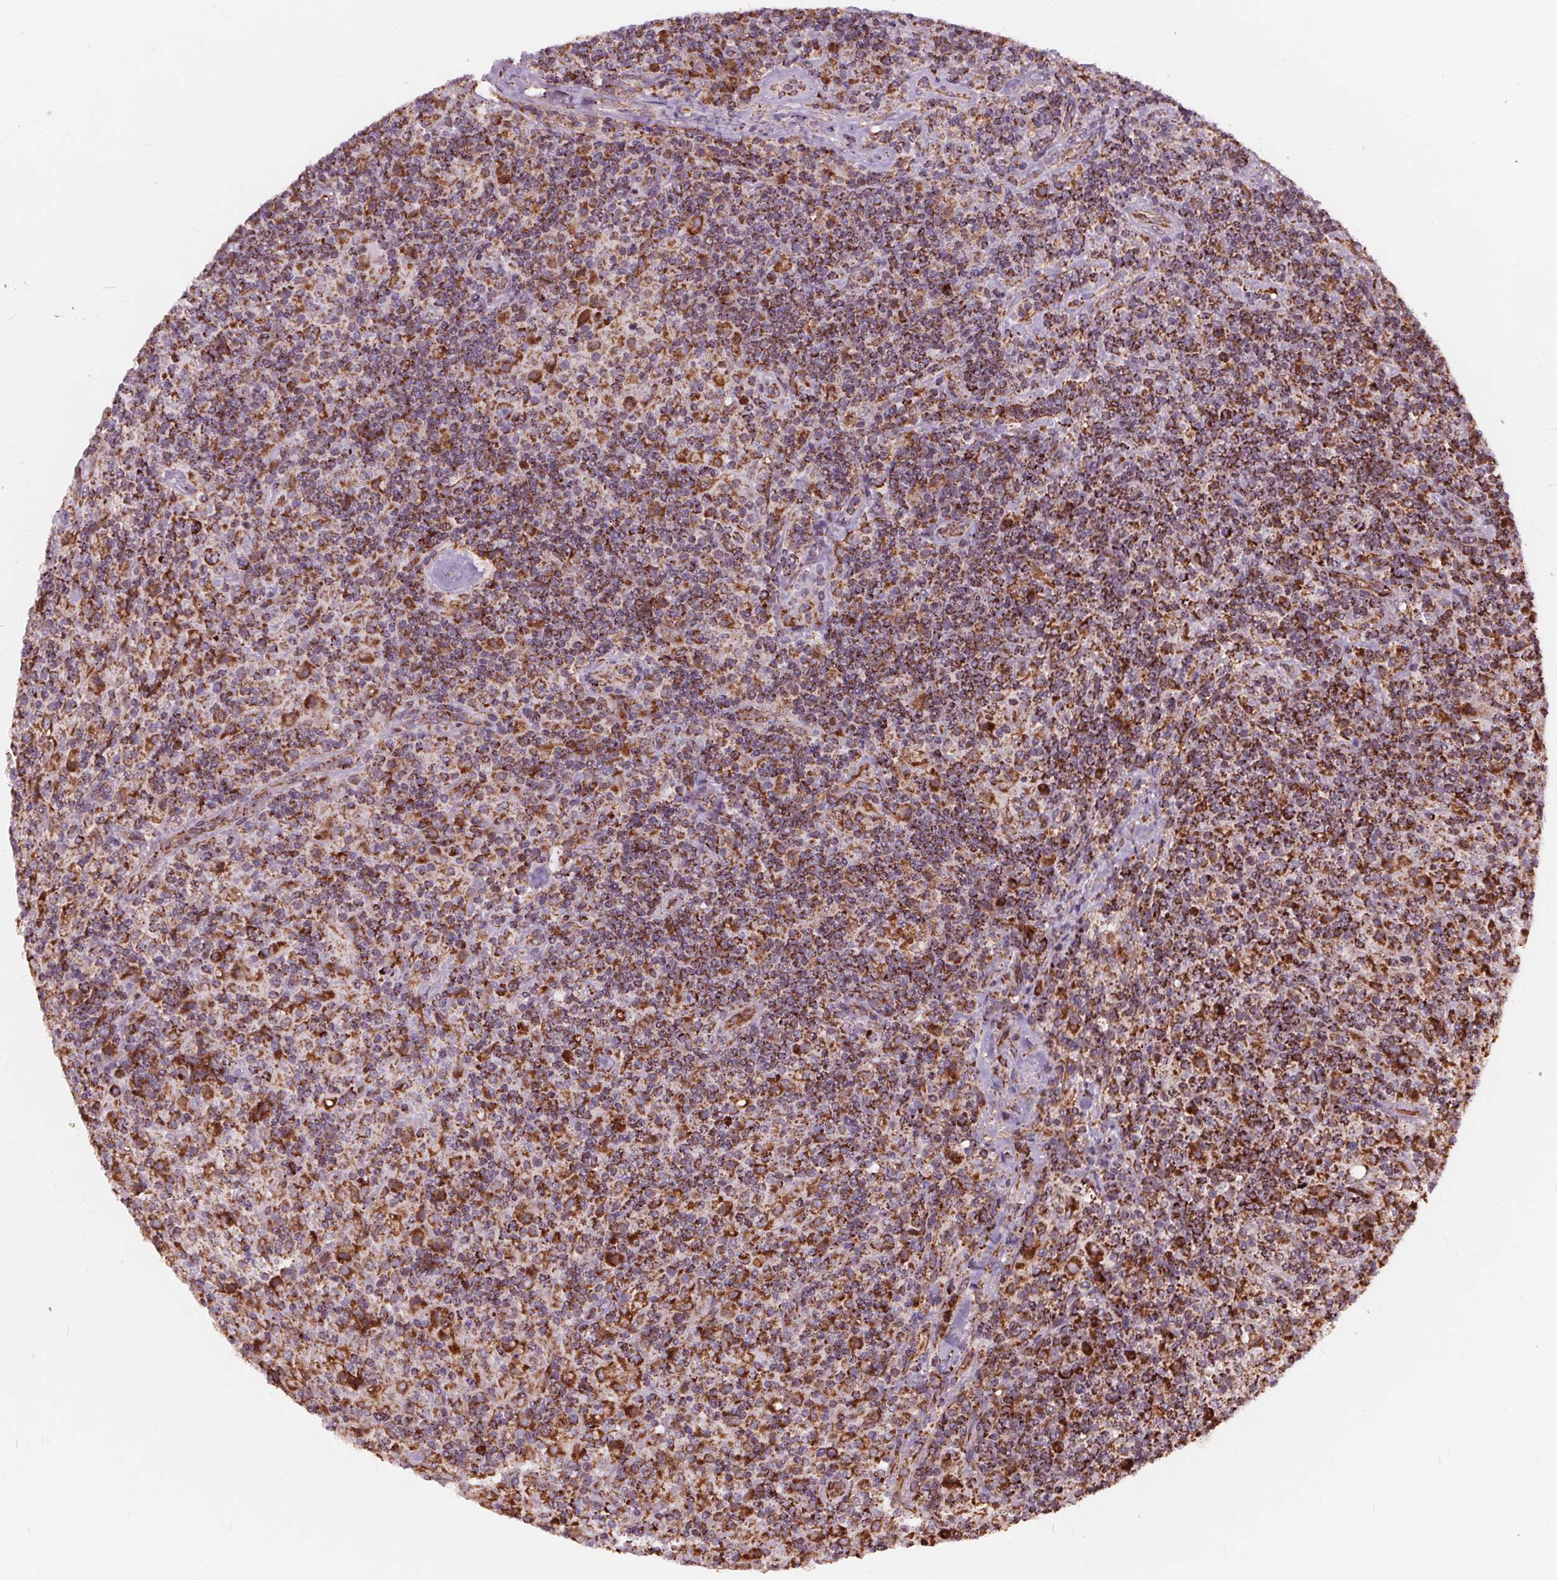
{"staining": {"intensity": "strong", "quantity": ">75%", "location": "cytoplasmic/membranous"}, "tissue": "lymphoma", "cell_type": "Tumor cells", "image_type": "cancer", "snomed": [{"axis": "morphology", "description": "Hodgkin's disease, NOS"}, {"axis": "topography", "description": "Lymph node"}], "caption": "Human lymphoma stained with a brown dye exhibits strong cytoplasmic/membranous positive expression in approximately >75% of tumor cells.", "gene": "PLSCR3", "patient": {"sex": "male", "age": 70}}